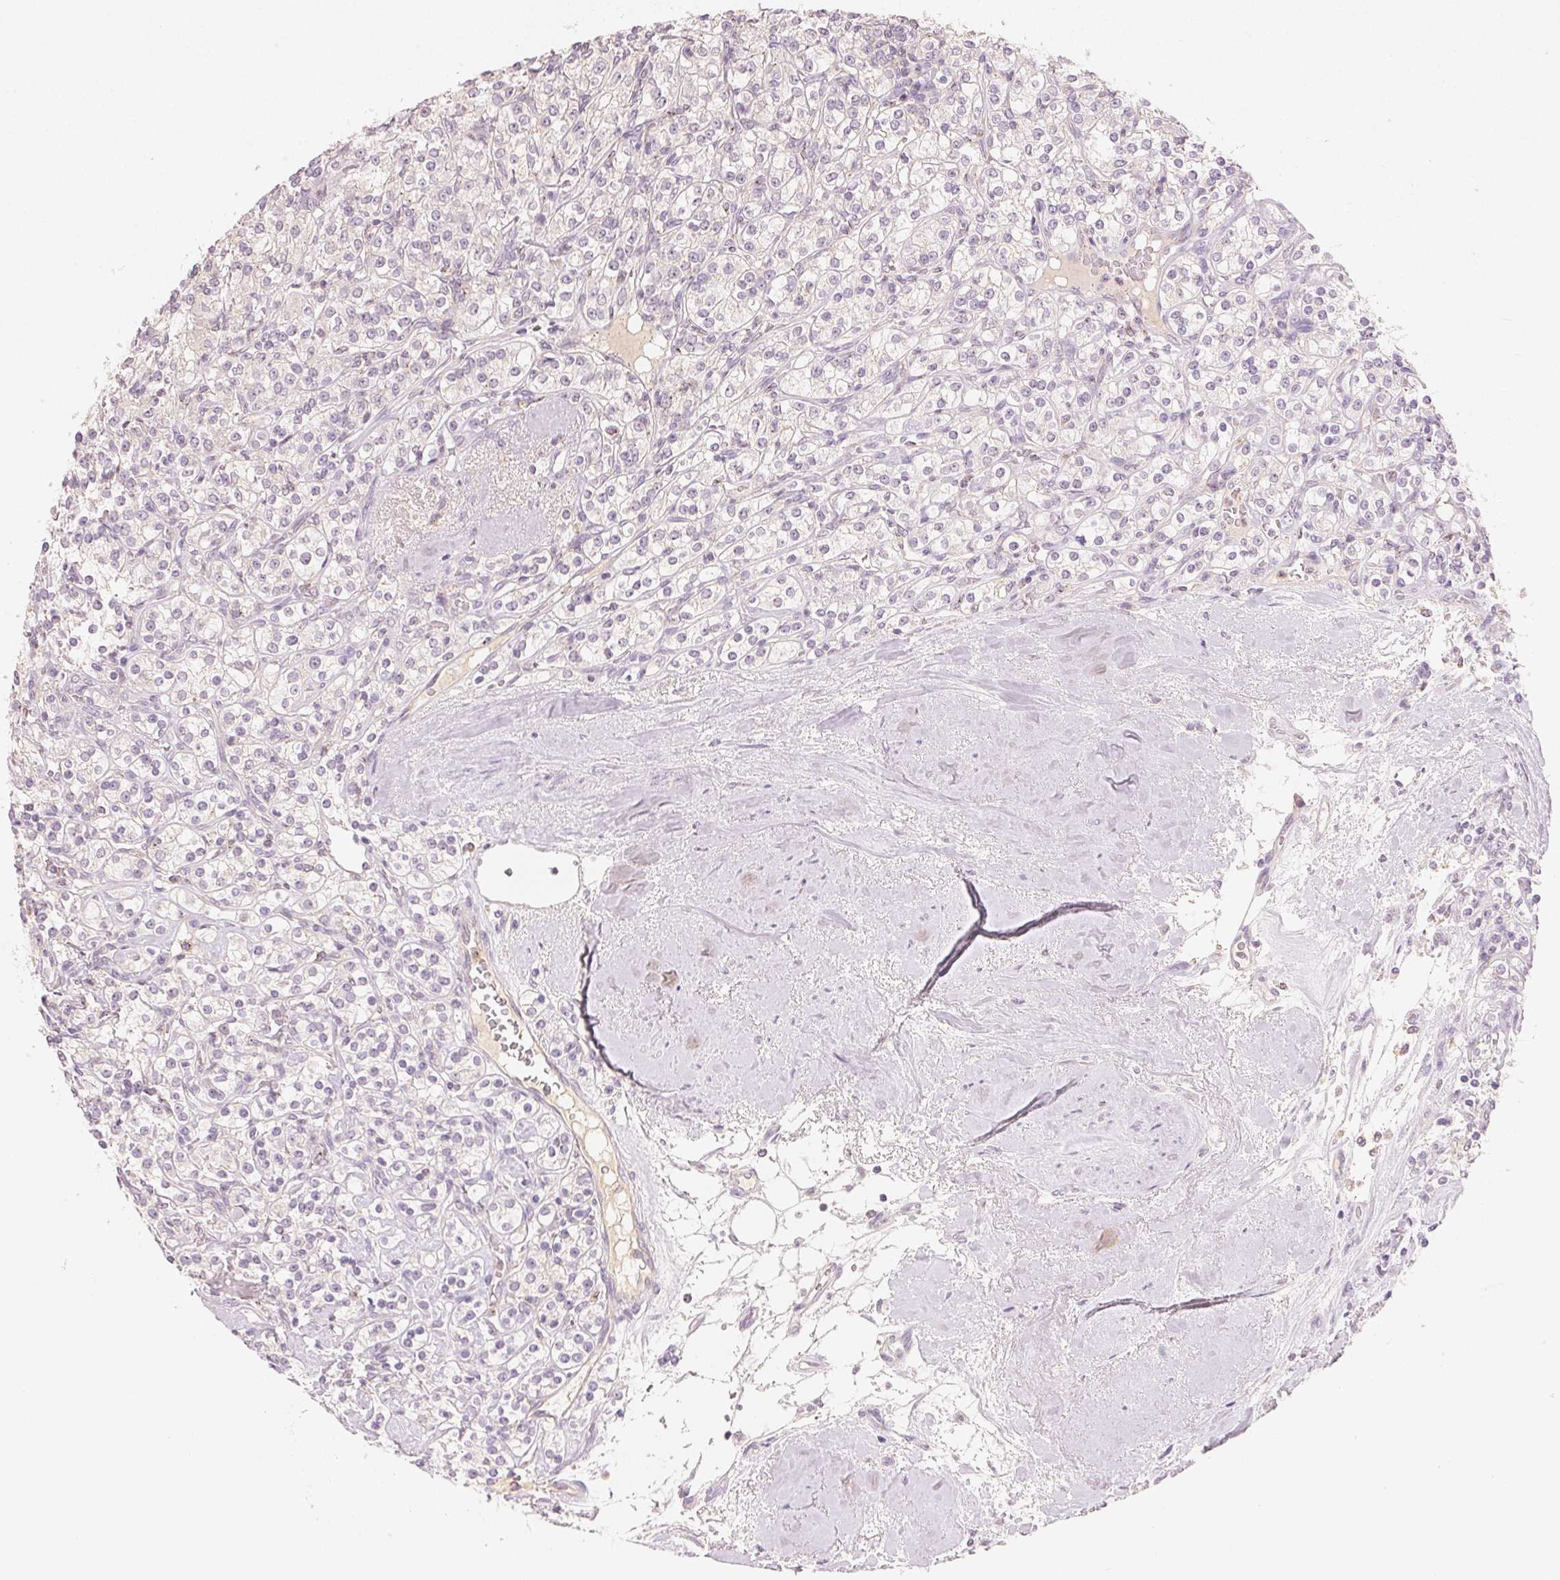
{"staining": {"intensity": "negative", "quantity": "none", "location": "none"}, "tissue": "renal cancer", "cell_type": "Tumor cells", "image_type": "cancer", "snomed": [{"axis": "morphology", "description": "Adenocarcinoma, NOS"}, {"axis": "topography", "description": "Kidney"}], "caption": "A high-resolution micrograph shows immunohistochemistry staining of renal adenocarcinoma, which demonstrates no significant staining in tumor cells.", "gene": "HOXB13", "patient": {"sex": "male", "age": 77}}